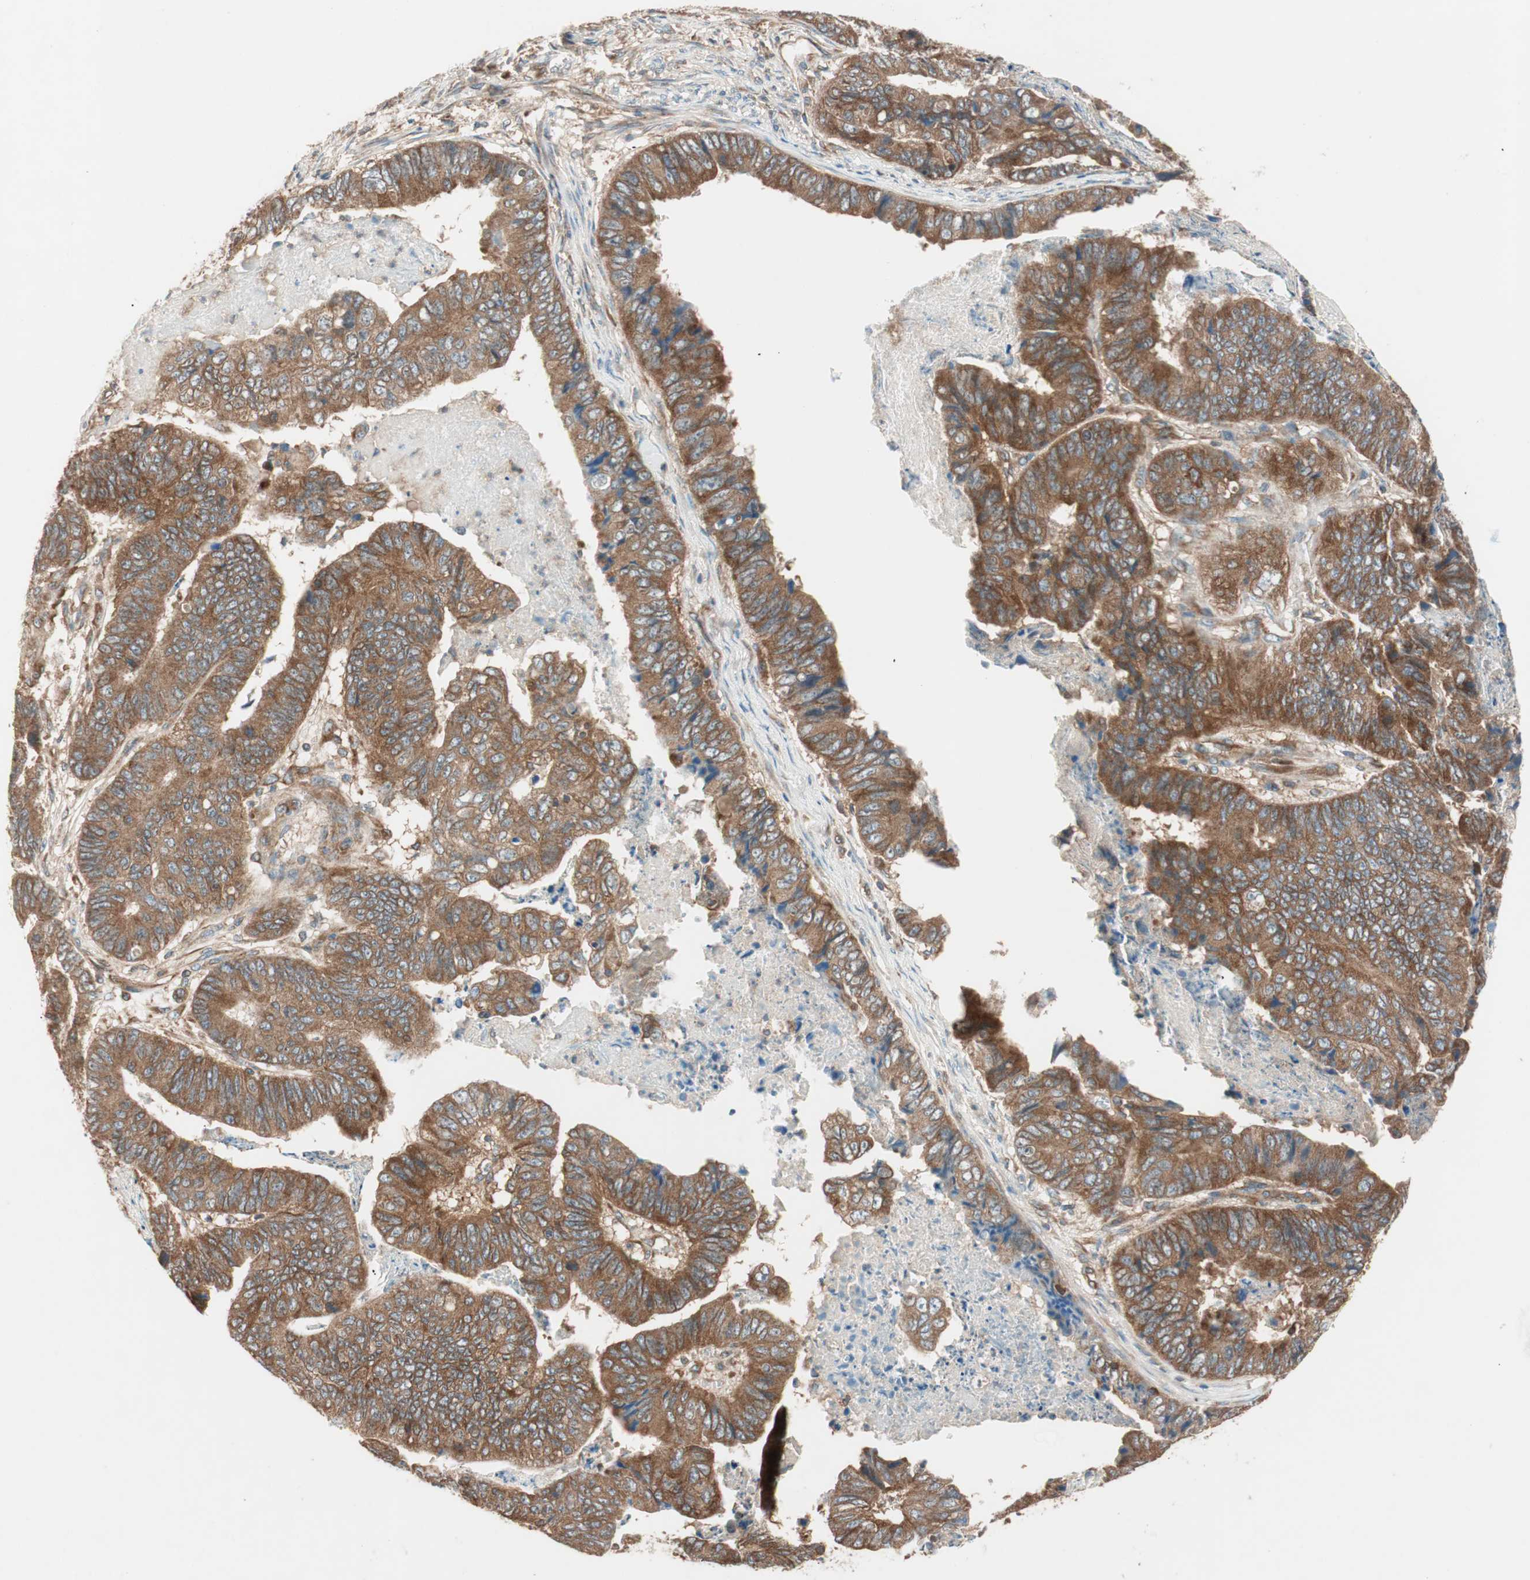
{"staining": {"intensity": "moderate", "quantity": ">75%", "location": "cytoplasmic/membranous"}, "tissue": "stomach cancer", "cell_type": "Tumor cells", "image_type": "cancer", "snomed": [{"axis": "morphology", "description": "Adenocarcinoma, NOS"}, {"axis": "topography", "description": "Stomach, lower"}], "caption": "Protein staining of stomach adenocarcinoma tissue exhibits moderate cytoplasmic/membranous staining in about >75% of tumor cells.", "gene": "RAB5A", "patient": {"sex": "male", "age": 77}}